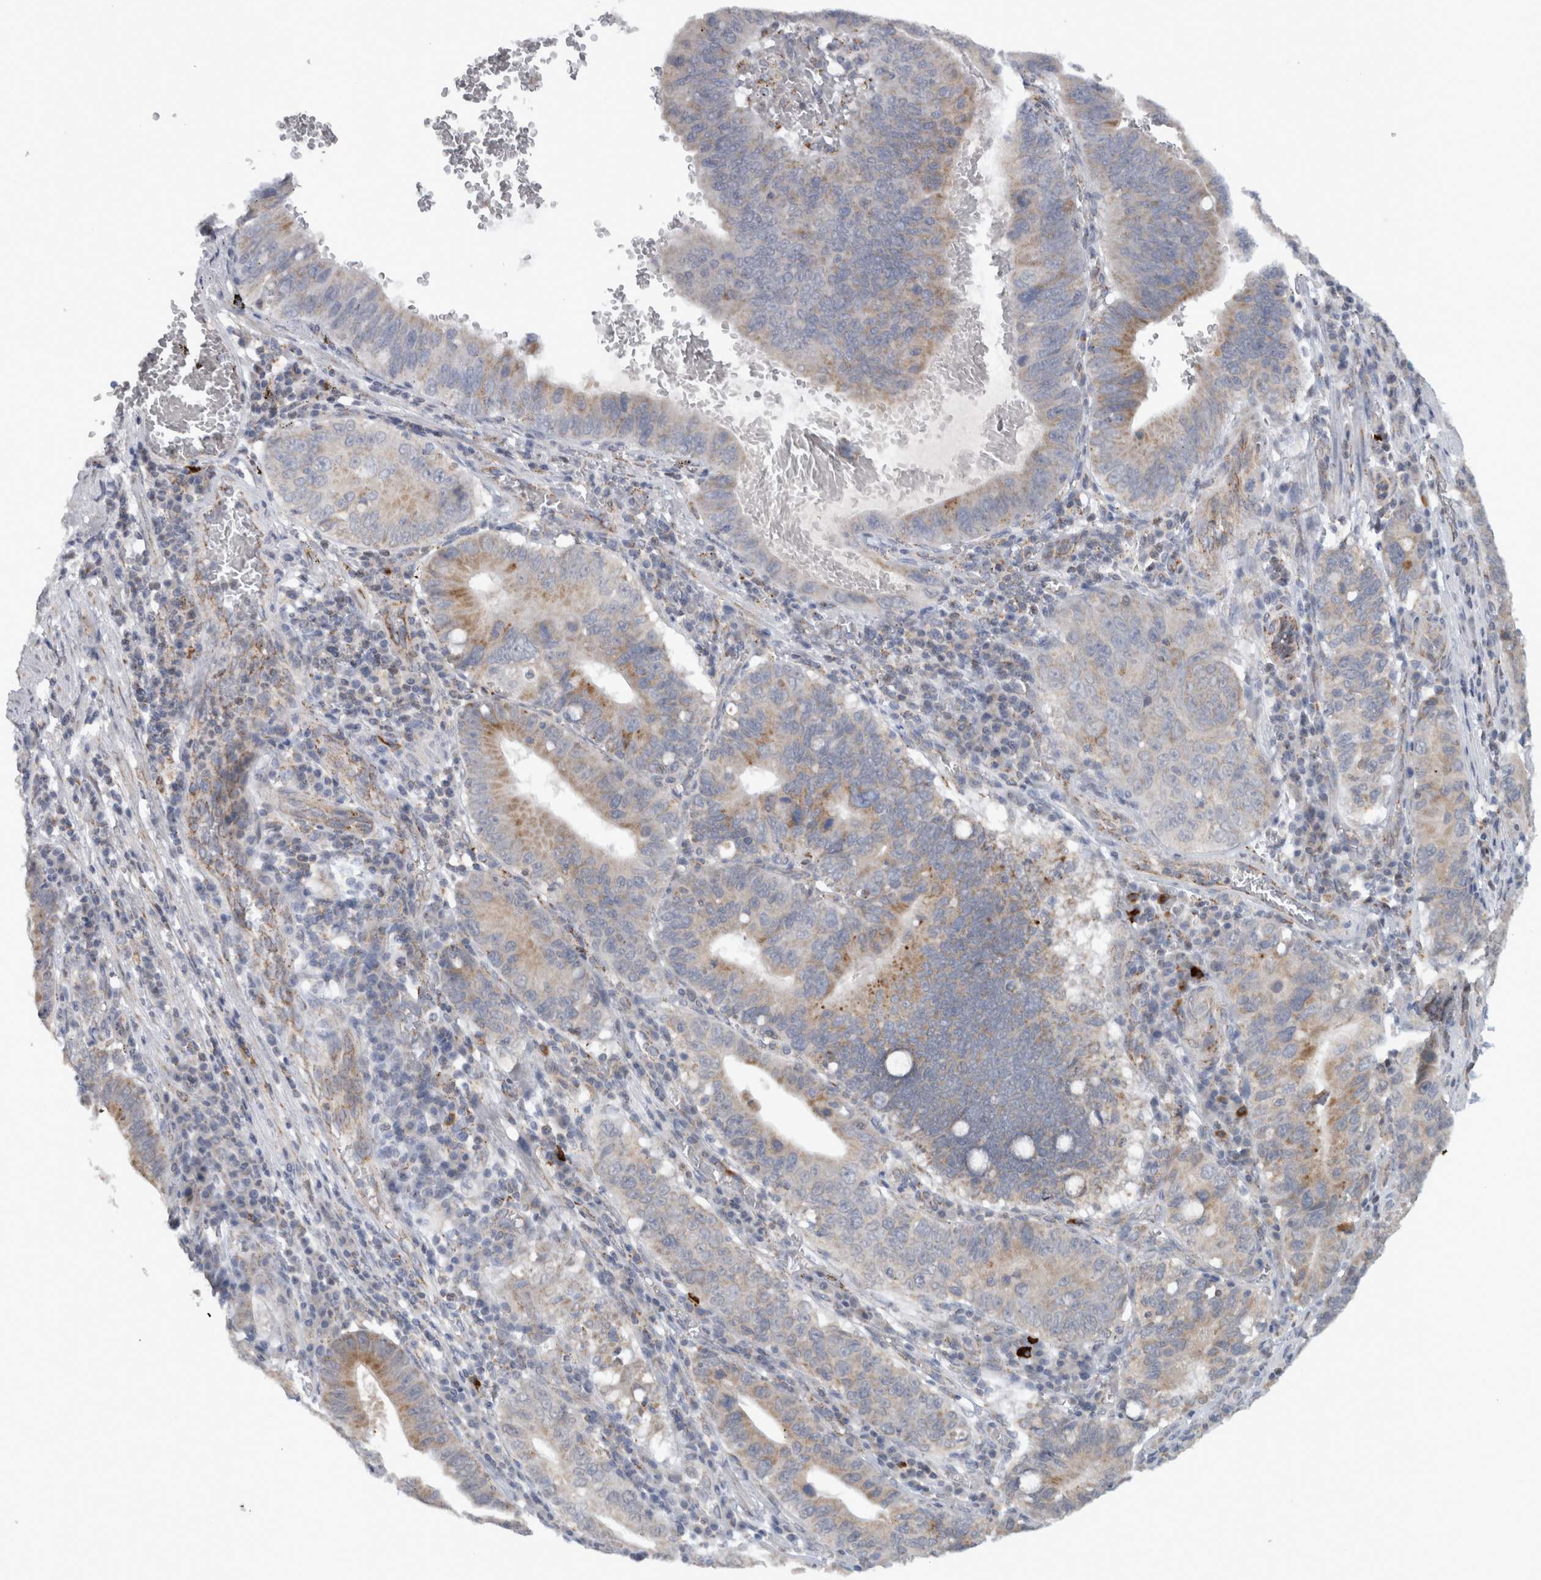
{"staining": {"intensity": "moderate", "quantity": ">75%", "location": "cytoplasmic/membranous"}, "tissue": "stomach cancer", "cell_type": "Tumor cells", "image_type": "cancer", "snomed": [{"axis": "morphology", "description": "Adenocarcinoma, NOS"}, {"axis": "topography", "description": "Stomach"}, {"axis": "topography", "description": "Gastric cardia"}], "caption": "An immunohistochemistry photomicrograph of tumor tissue is shown. Protein staining in brown shows moderate cytoplasmic/membranous positivity in stomach adenocarcinoma within tumor cells.", "gene": "RAB18", "patient": {"sex": "male", "age": 59}}